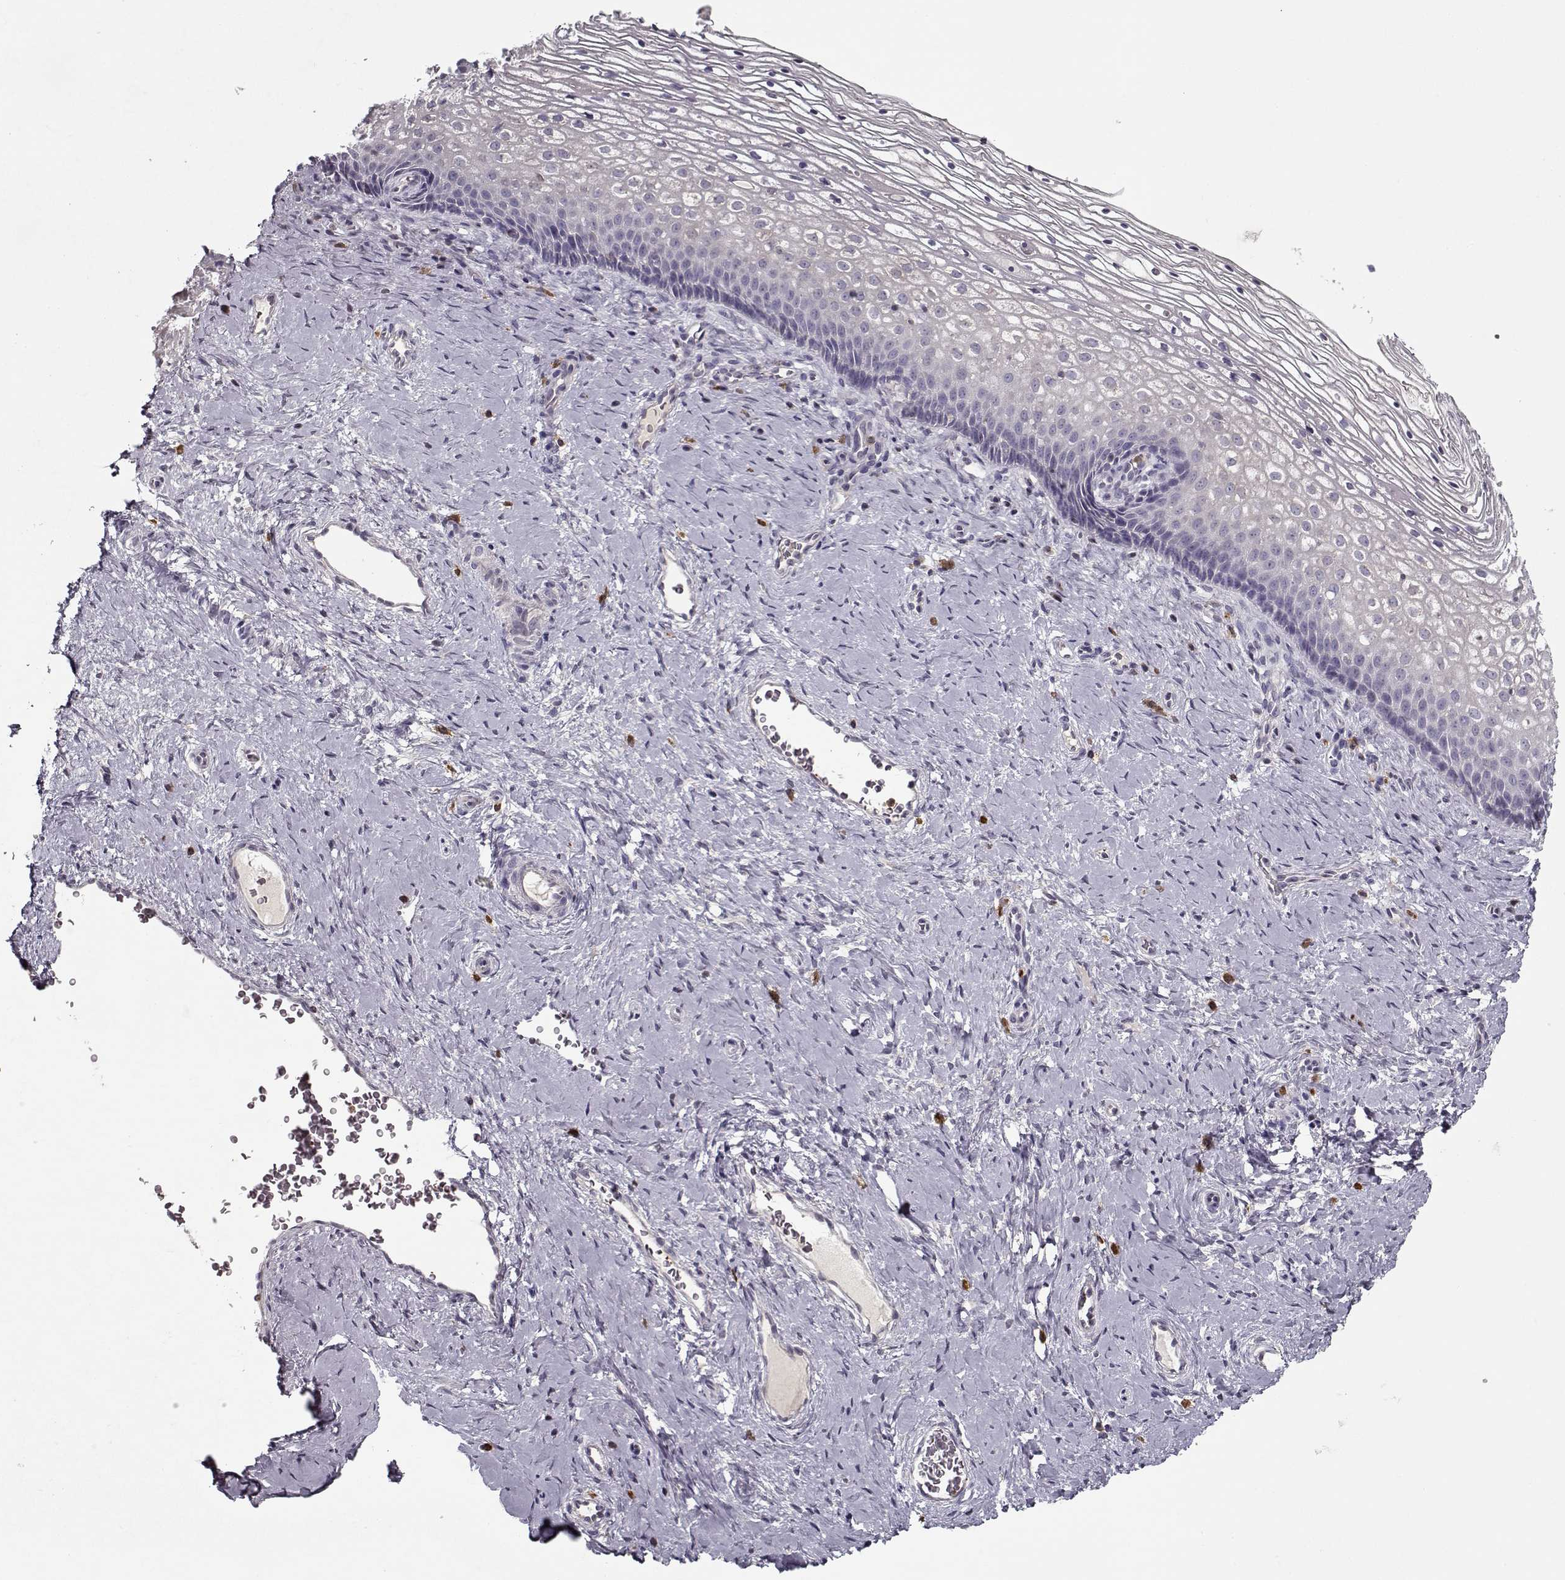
{"staining": {"intensity": "negative", "quantity": "none", "location": "none"}, "tissue": "cervix", "cell_type": "Glandular cells", "image_type": "normal", "snomed": [{"axis": "morphology", "description": "Normal tissue, NOS"}, {"axis": "topography", "description": "Cervix"}], "caption": "Glandular cells are negative for protein expression in unremarkable human cervix. (Immunohistochemistry, brightfield microscopy, high magnification).", "gene": "UNC13D", "patient": {"sex": "female", "age": 34}}